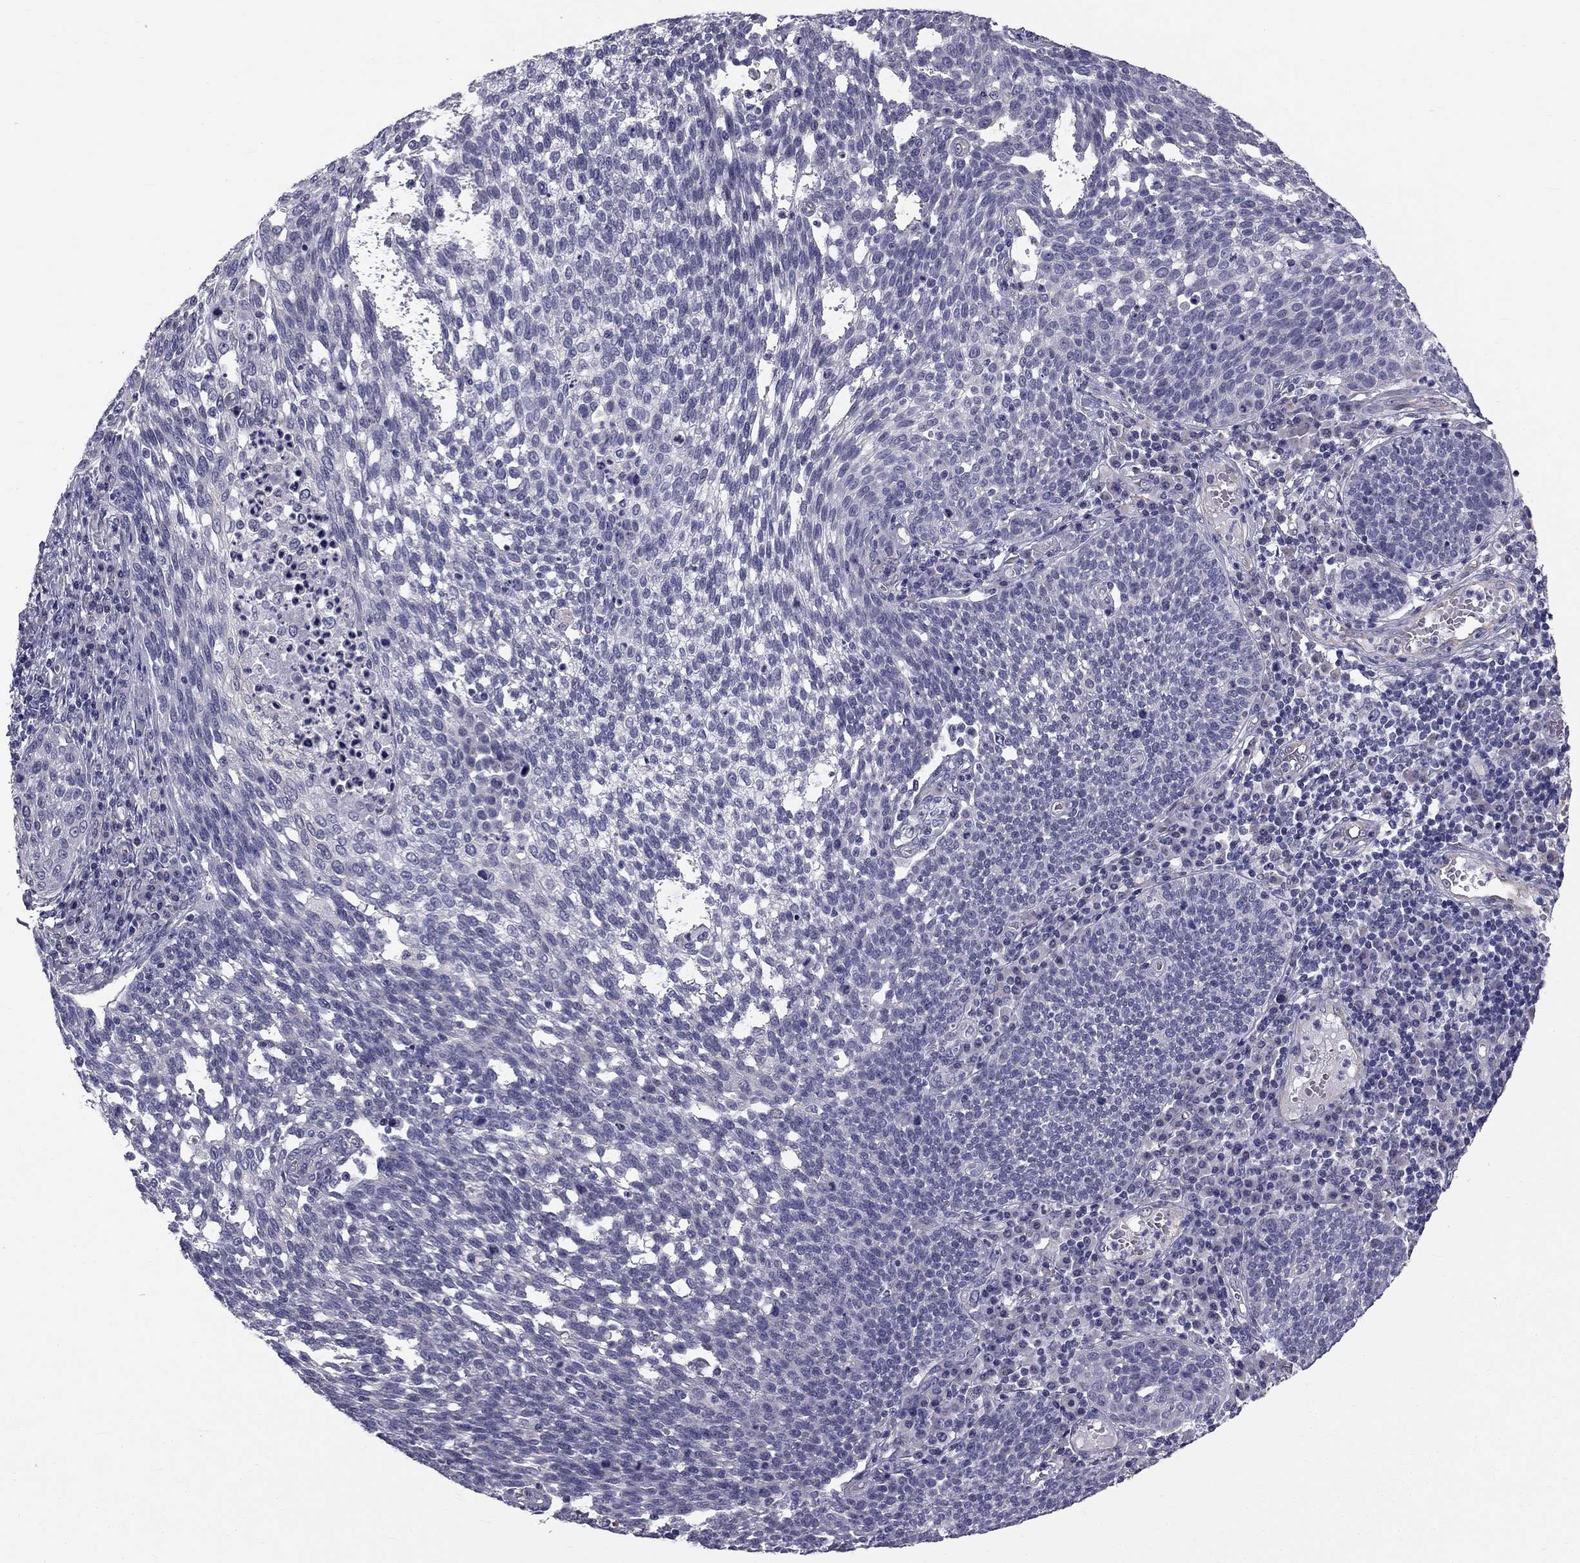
{"staining": {"intensity": "negative", "quantity": "none", "location": "none"}, "tissue": "cervical cancer", "cell_type": "Tumor cells", "image_type": "cancer", "snomed": [{"axis": "morphology", "description": "Squamous cell carcinoma, NOS"}, {"axis": "topography", "description": "Cervix"}], "caption": "The image shows no staining of tumor cells in squamous cell carcinoma (cervical). (Immunohistochemistry, brightfield microscopy, high magnification).", "gene": "CCDC40", "patient": {"sex": "female", "age": 34}}